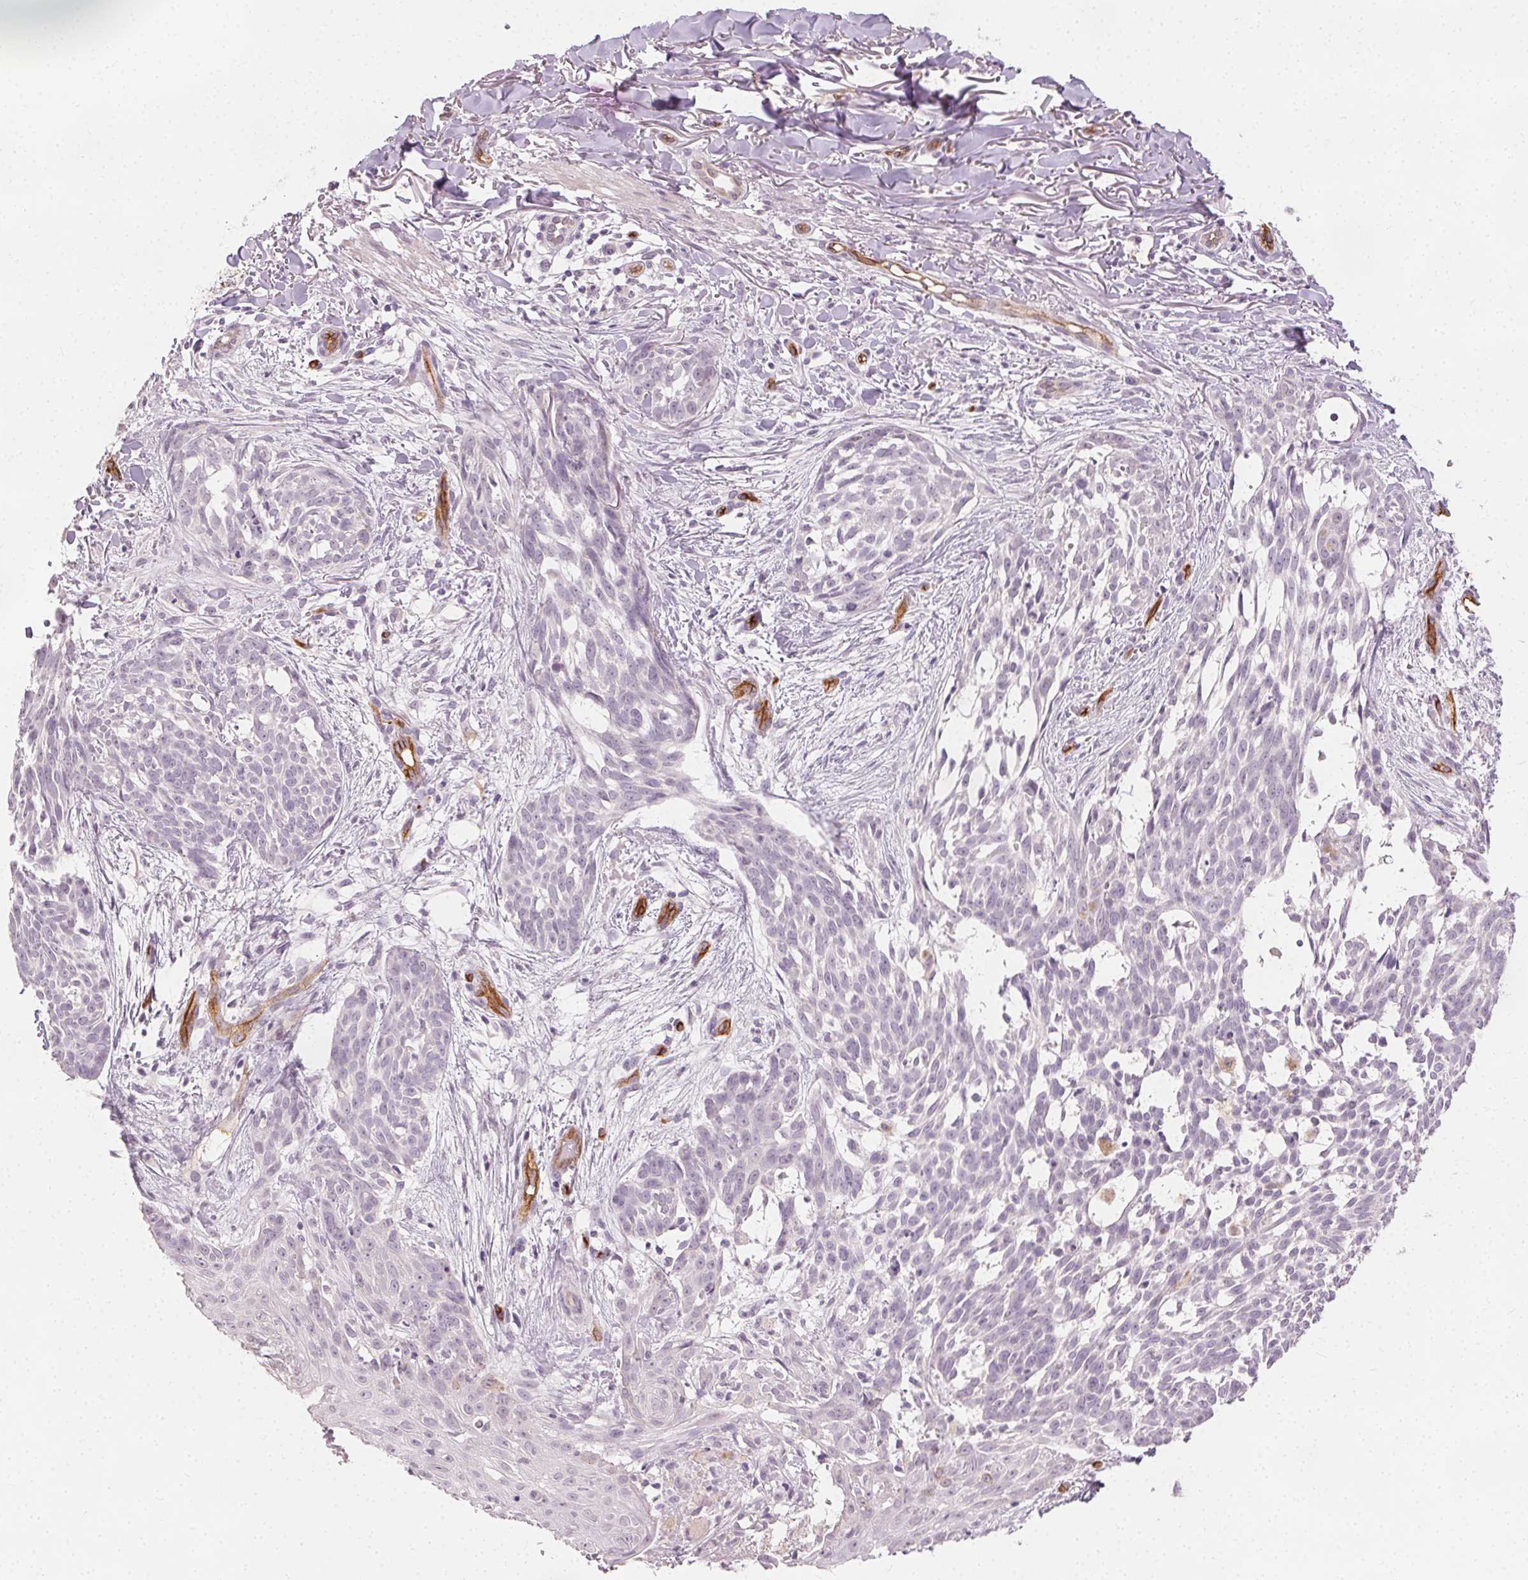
{"staining": {"intensity": "negative", "quantity": "none", "location": "none"}, "tissue": "skin cancer", "cell_type": "Tumor cells", "image_type": "cancer", "snomed": [{"axis": "morphology", "description": "Basal cell carcinoma"}, {"axis": "topography", "description": "Skin"}], "caption": "Tumor cells show no significant protein expression in skin cancer (basal cell carcinoma). (Brightfield microscopy of DAB IHC at high magnification).", "gene": "PODXL", "patient": {"sex": "male", "age": 88}}